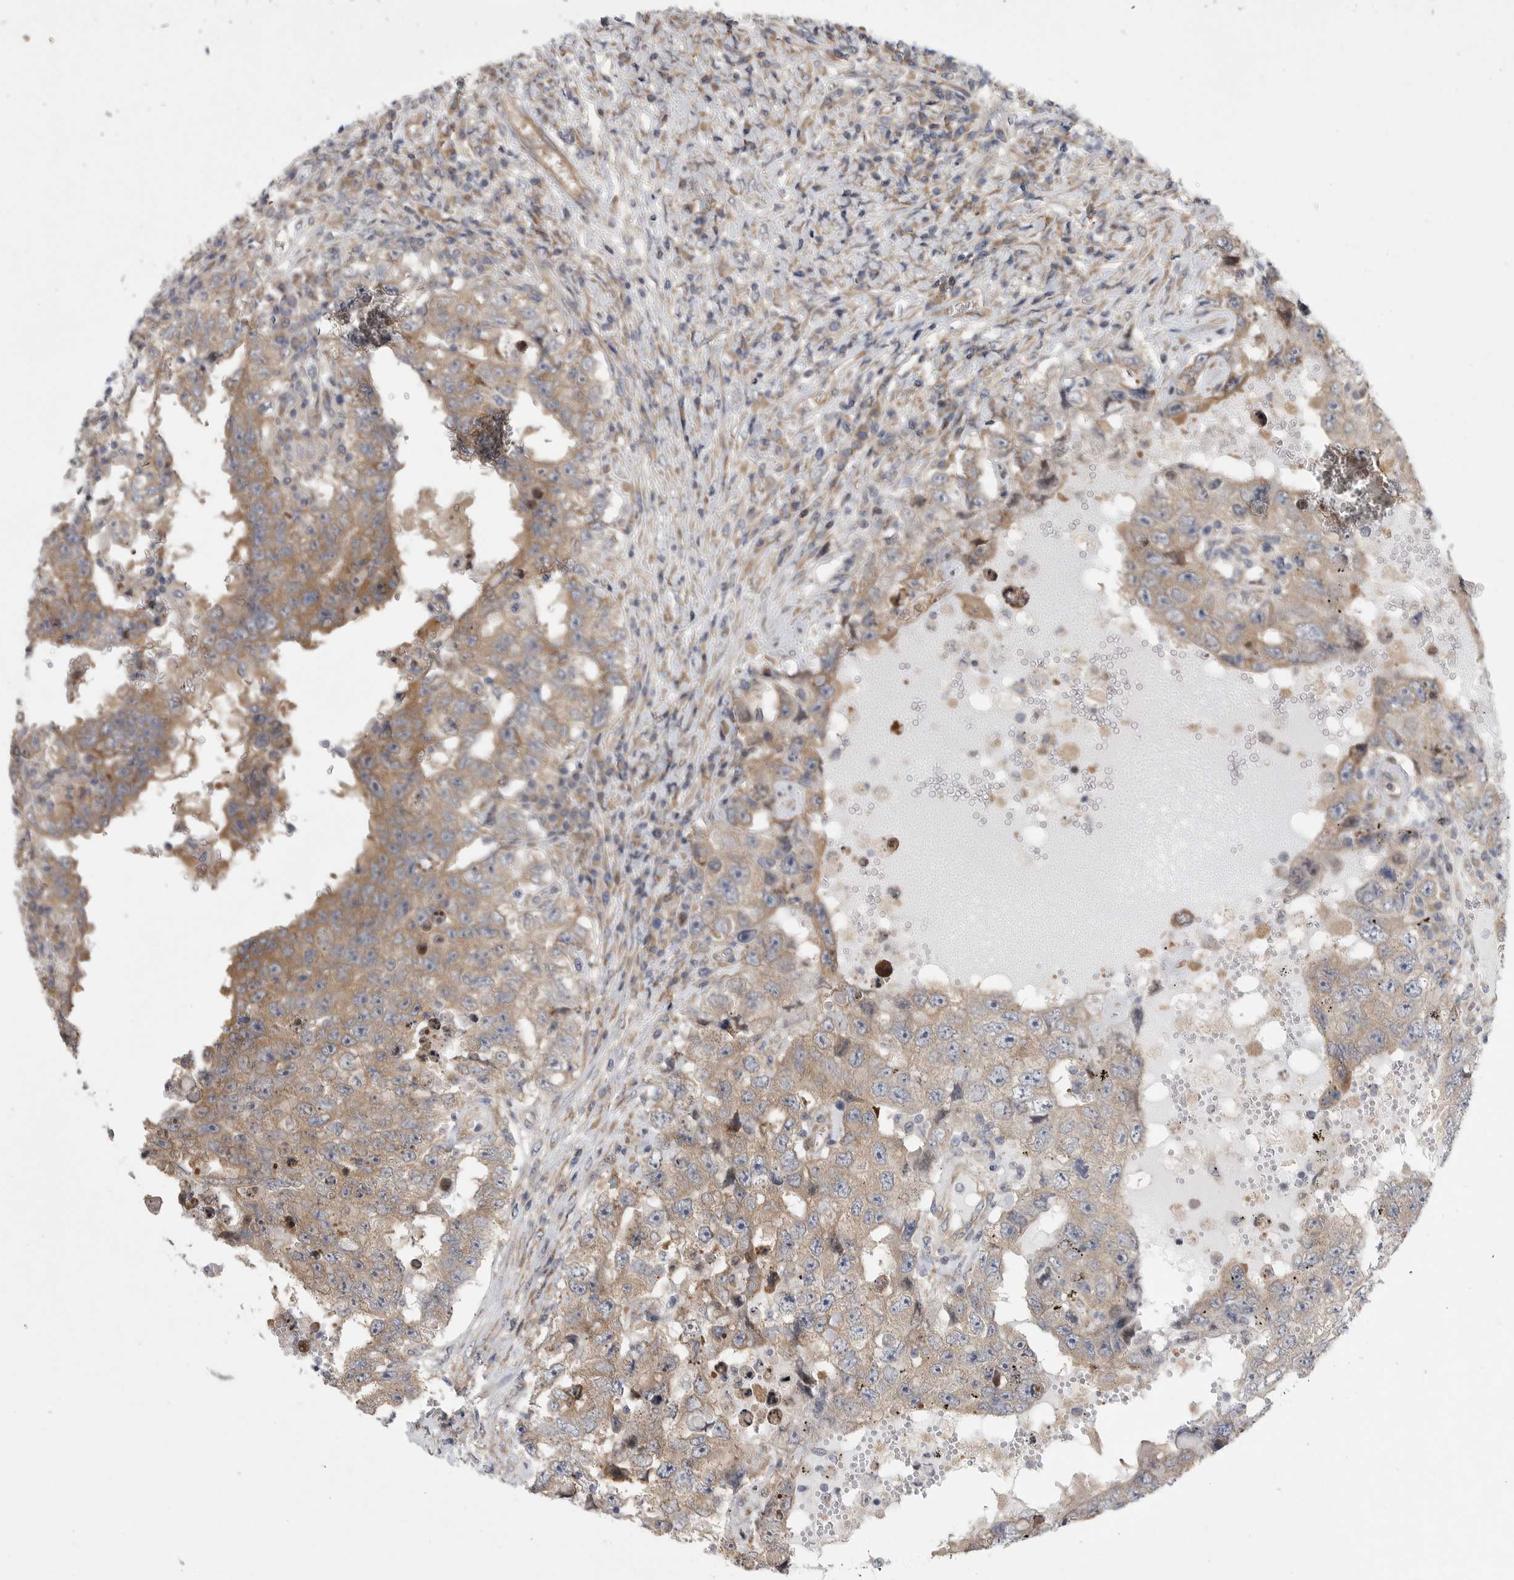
{"staining": {"intensity": "weak", "quantity": ">75%", "location": "cytoplasmic/membranous"}, "tissue": "testis cancer", "cell_type": "Tumor cells", "image_type": "cancer", "snomed": [{"axis": "morphology", "description": "Carcinoma, Embryonal, NOS"}, {"axis": "topography", "description": "Testis"}], "caption": "Protein staining of testis embryonal carcinoma tissue shows weak cytoplasmic/membranous expression in about >75% of tumor cells. The protein of interest is stained brown, and the nuclei are stained in blue (DAB (3,3'-diaminobenzidine) IHC with brightfield microscopy, high magnification).", "gene": "FBXO43", "patient": {"sex": "male", "age": 26}}